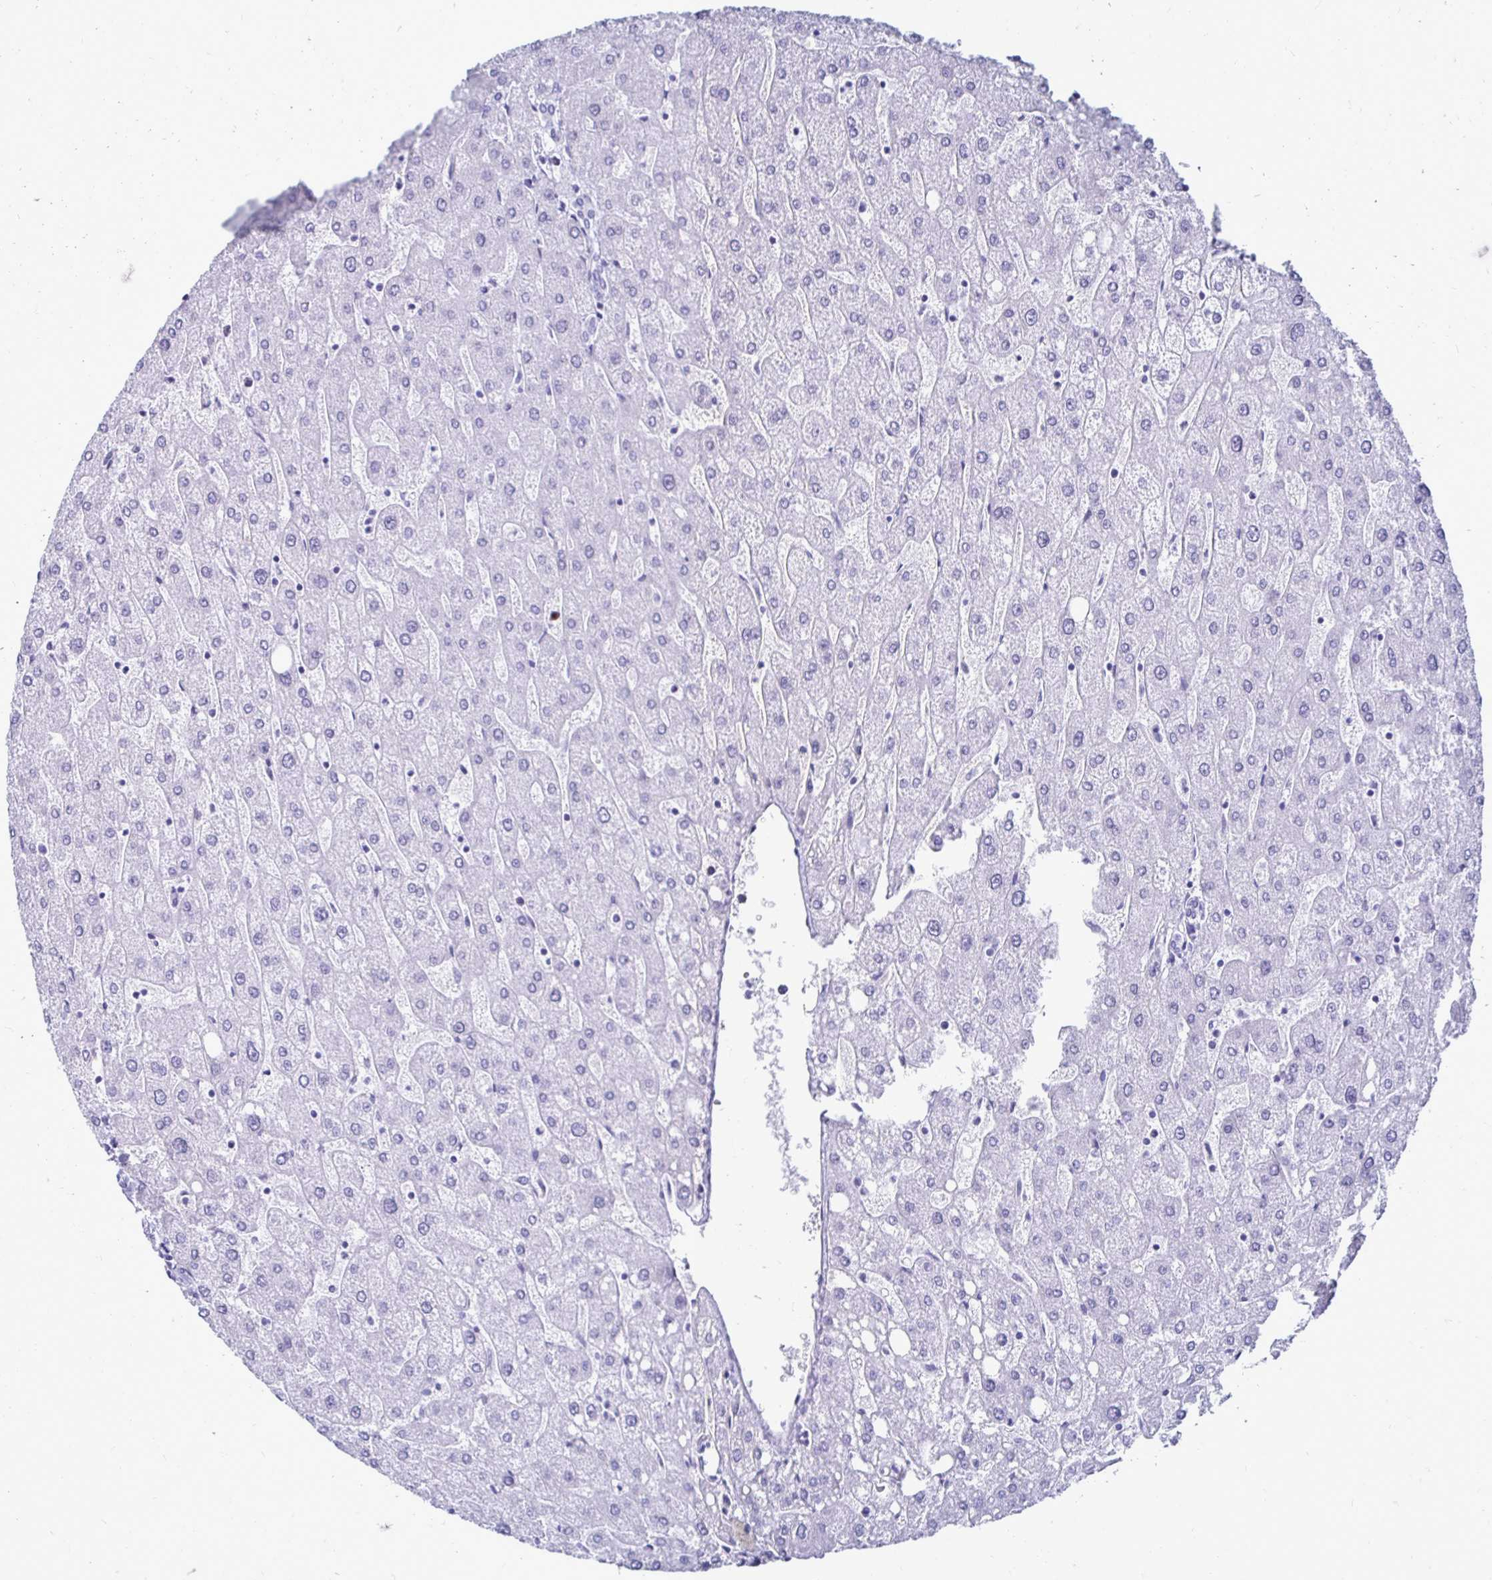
{"staining": {"intensity": "negative", "quantity": "none", "location": "none"}, "tissue": "liver", "cell_type": "Cholangiocytes", "image_type": "normal", "snomed": [{"axis": "morphology", "description": "Normal tissue, NOS"}, {"axis": "topography", "description": "Liver"}], "caption": "Immunohistochemistry (IHC) image of unremarkable liver: liver stained with DAB shows no significant protein expression in cholangiocytes.", "gene": "CST5", "patient": {"sex": "male", "age": 67}}